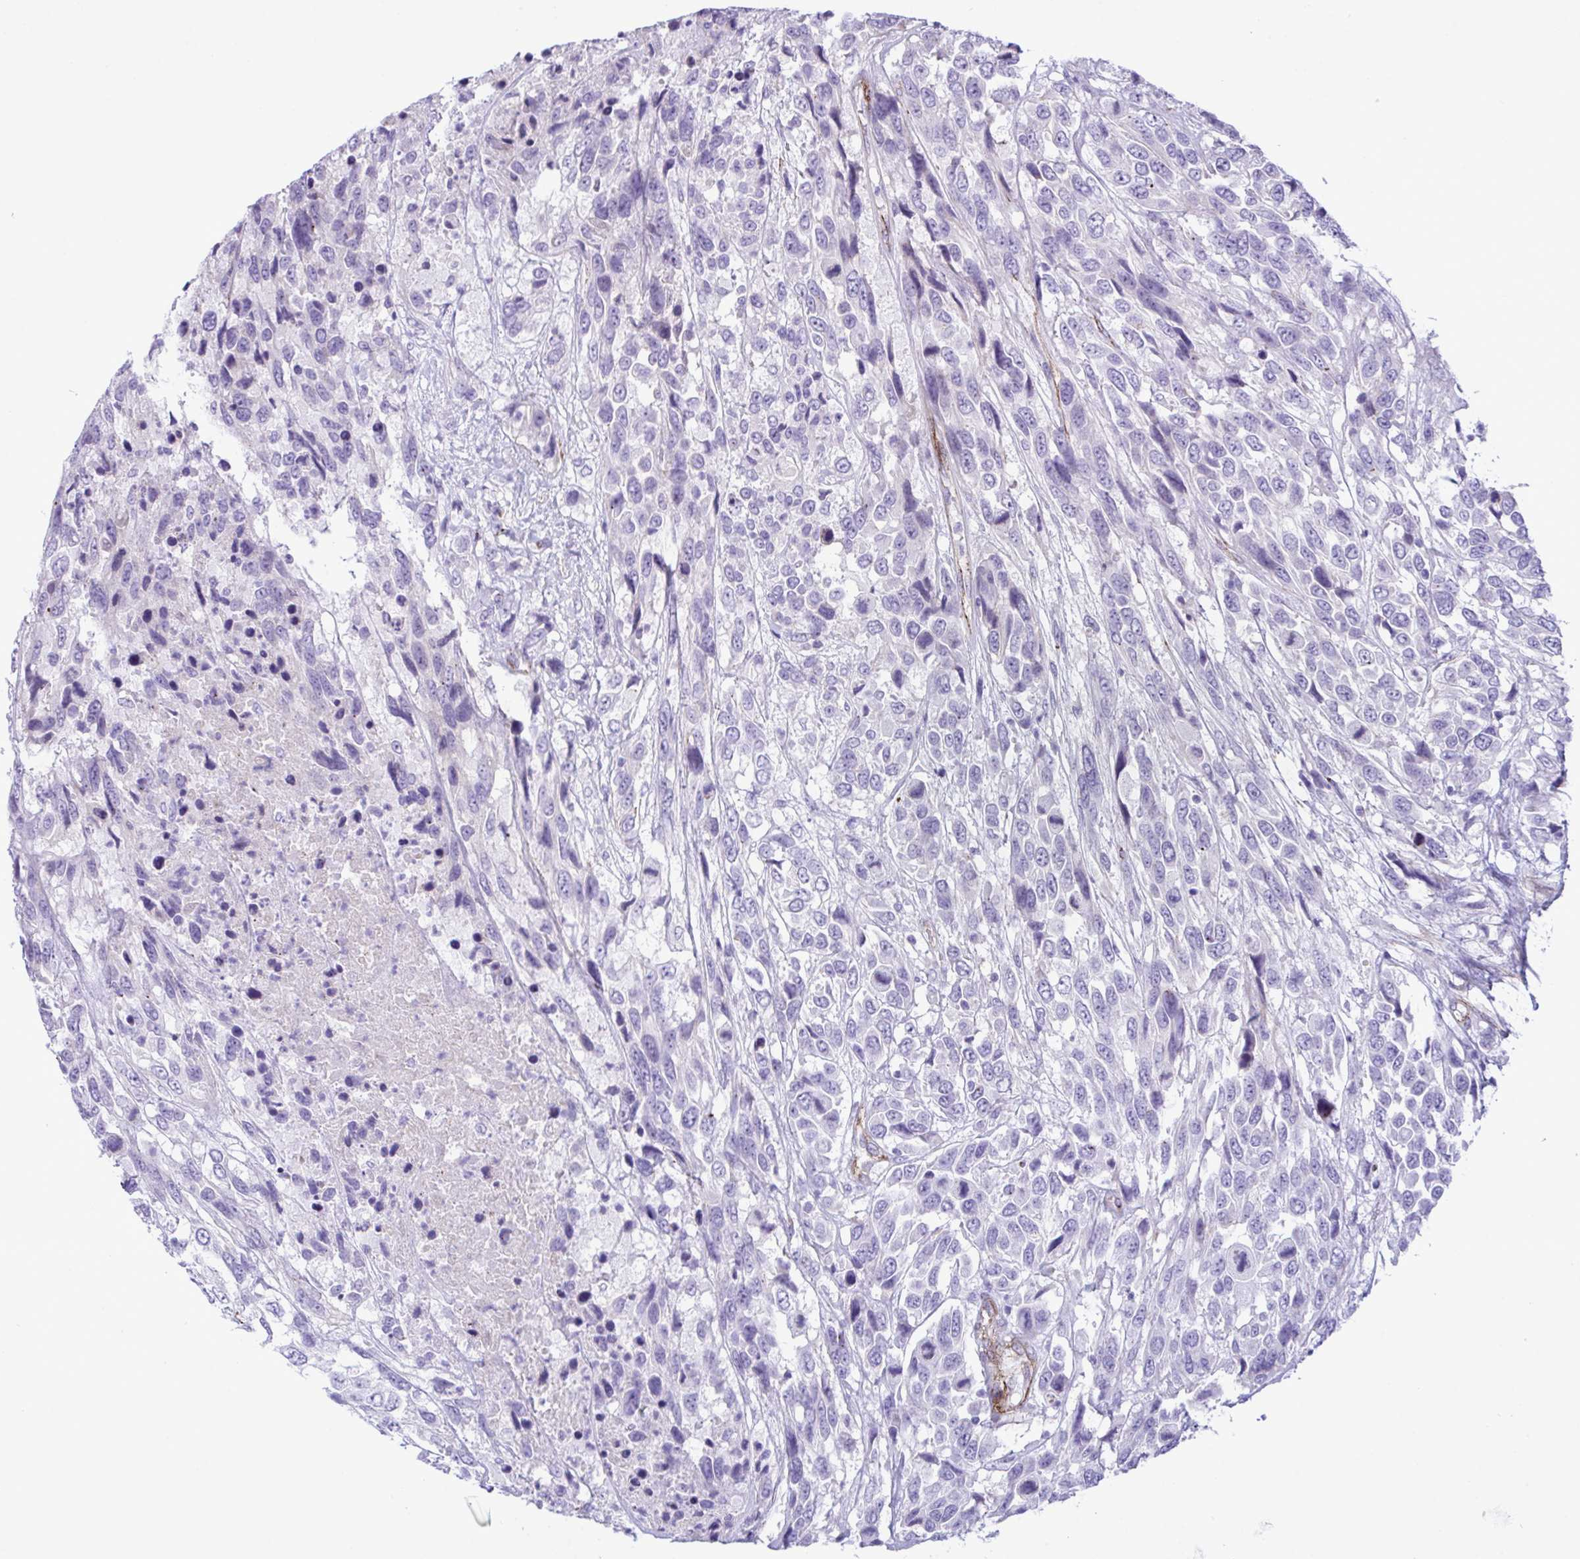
{"staining": {"intensity": "negative", "quantity": "none", "location": "none"}, "tissue": "urothelial cancer", "cell_type": "Tumor cells", "image_type": "cancer", "snomed": [{"axis": "morphology", "description": "Urothelial carcinoma, High grade"}, {"axis": "topography", "description": "Urinary bladder"}], "caption": "Urothelial cancer was stained to show a protein in brown. There is no significant positivity in tumor cells.", "gene": "SYNPO2L", "patient": {"sex": "female", "age": 70}}